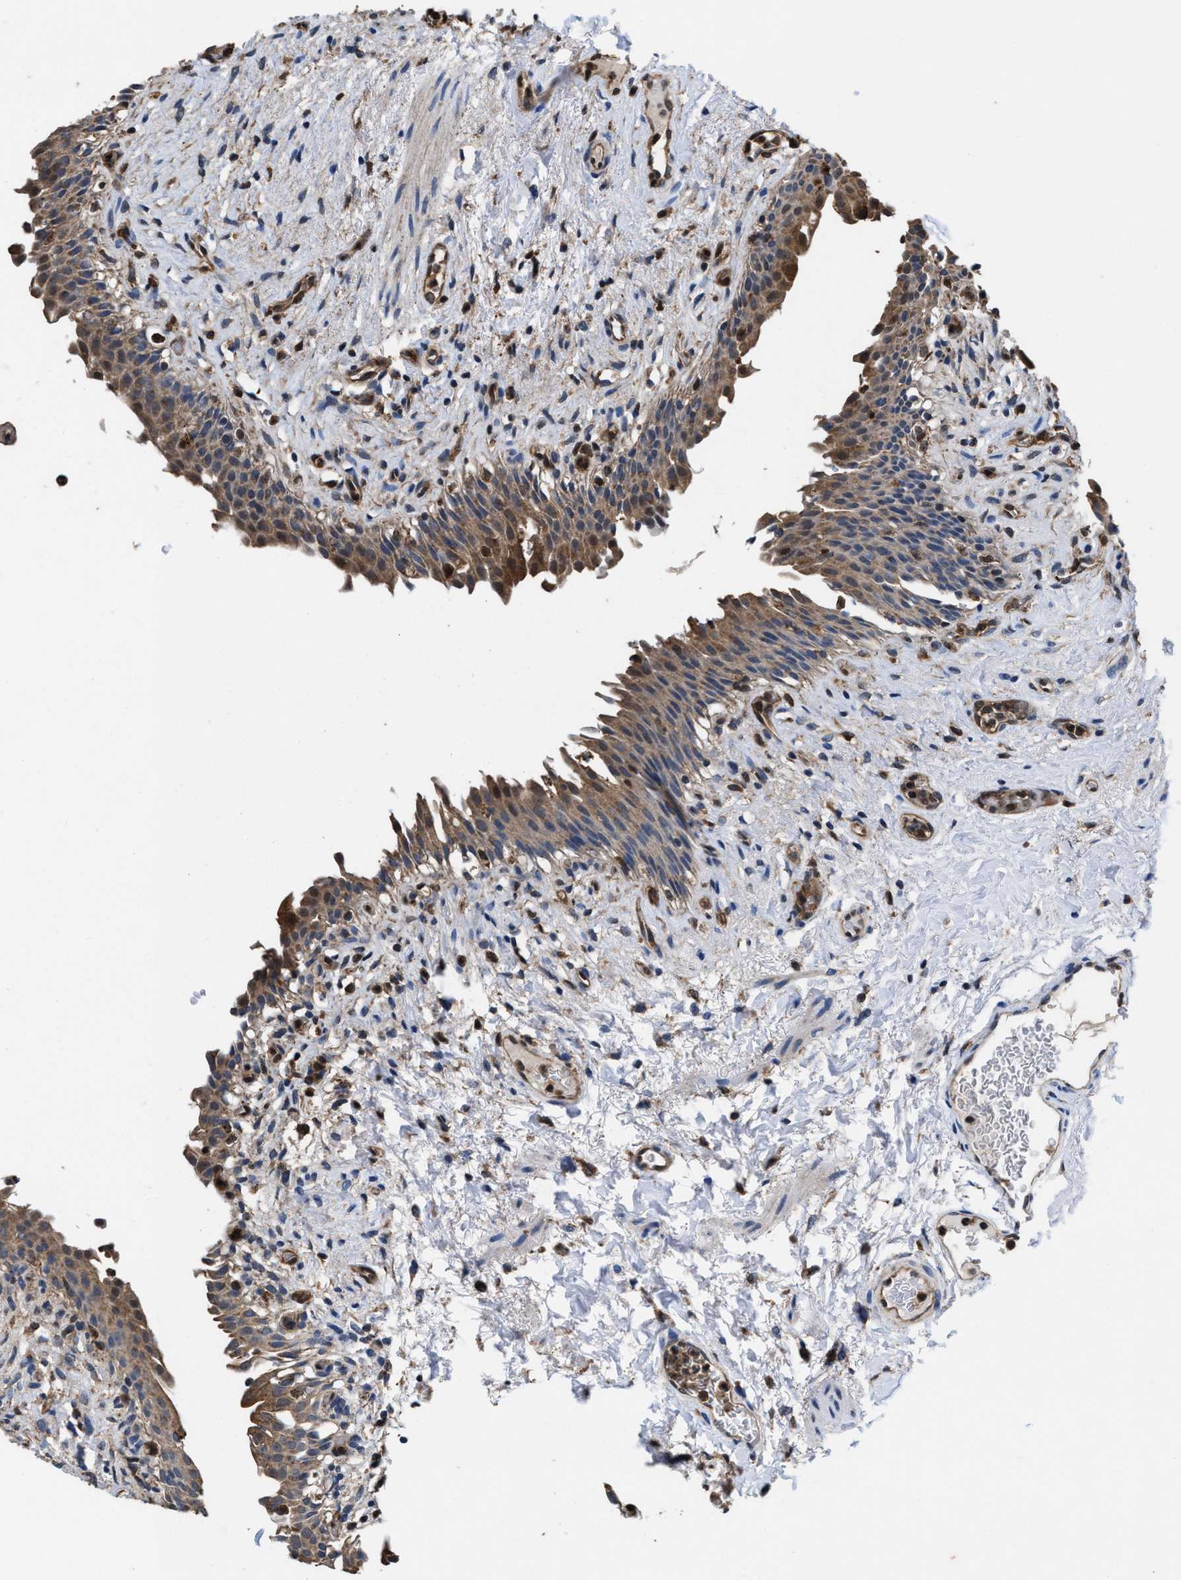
{"staining": {"intensity": "moderate", "quantity": ">75%", "location": "cytoplasmic/membranous"}, "tissue": "urinary bladder", "cell_type": "Urothelial cells", "image_type": "normal", "snomed": [{"axis": "morphology", "description": "Normal tissue, NOS"}, {"axis": "topography", "description": "Urinary bladder"}], "caption": "IHC staining of unremarkable urinary bladder, which demonstrates medium levels of moderate cytoplasmic/membranous positivity in approximately >75% of urothelial cells indicating moderate cytoplasmic/membranous protein expression. The staining was performed using DAB (brown) for protein detection and nuclei were counterstained in hematoxylin (blue).", "gene": "ACLY", "patient": {"sex": "female", "age": 60}}